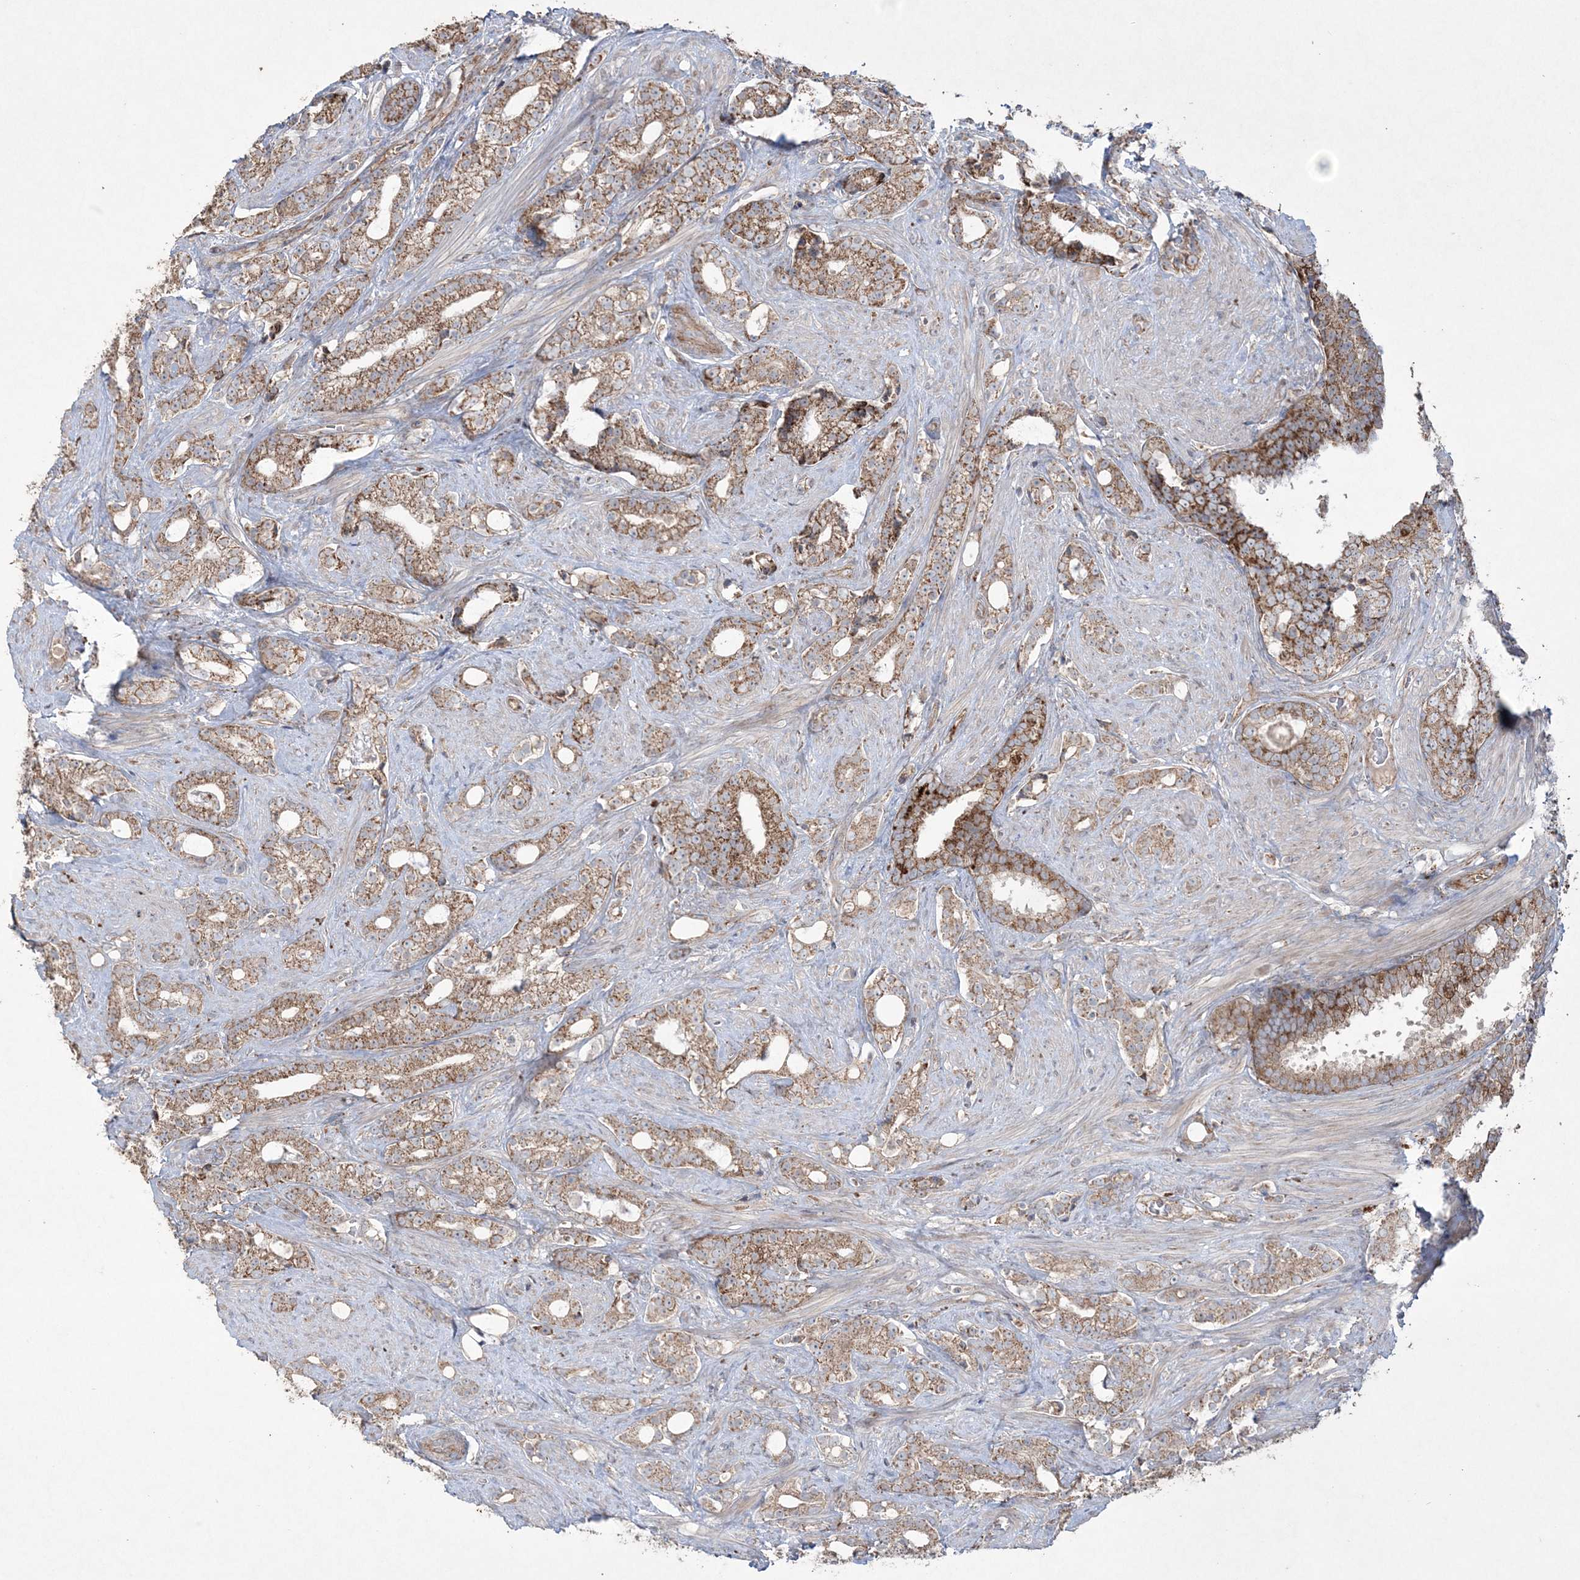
{"staining": {"intensity": "moderate", "quantity": ">75%", "location": "cytoplasmic/membranous"}, "tissue": "prostate cancer", "cell_type": "Tumor cells", "image_type": "cancer", "snomed": [{"axis": "morphology", "description": "Adenocarcinoma, High grade"}, {"axis": "topography", "description": "Prostate and seminal vesicle, NOS"}], "caption": "Protein staining displays moderate cytoplasmic/membranous positivity in approximately >75% of tumor cells in prostate high-grade adenocarcinoma.", "gene": "TTC7A", "patient": {"sex": "male", "age": 67}}